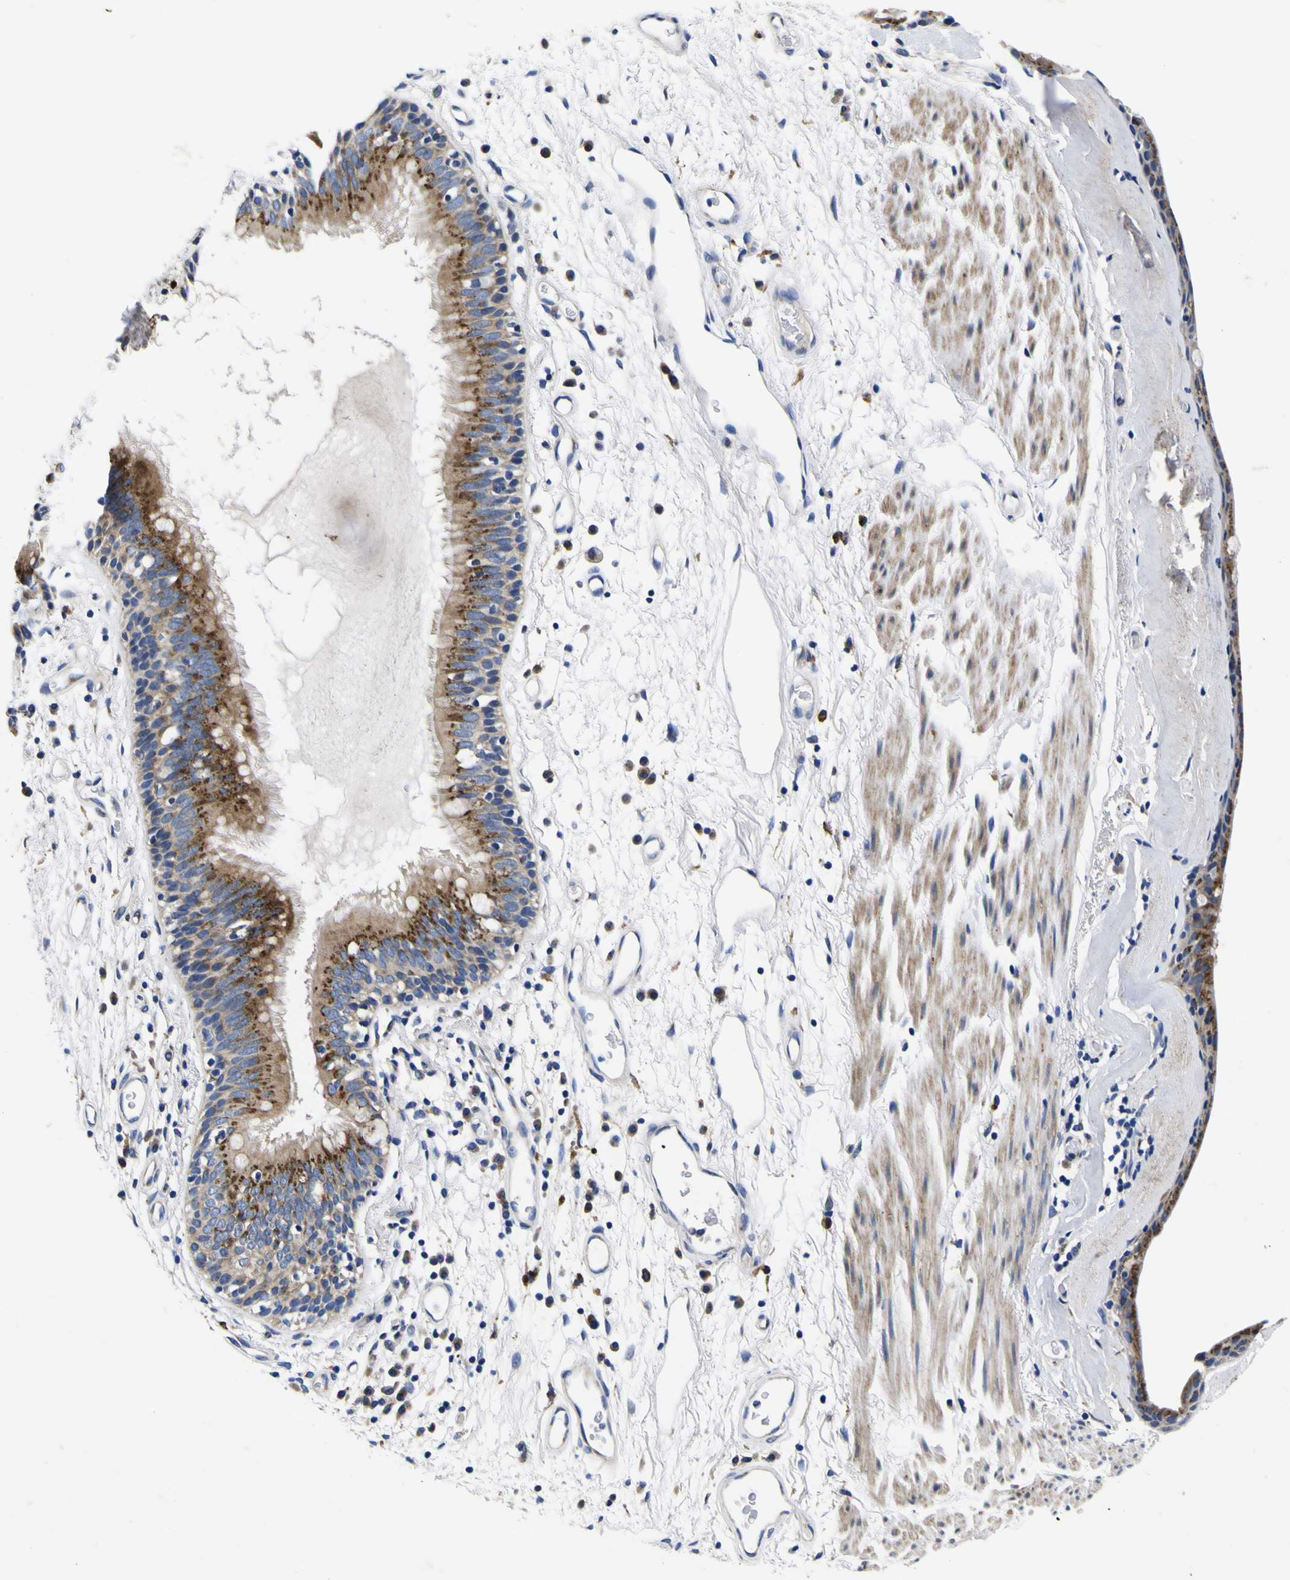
{"staining": {"intensity": "strong", "quantity": ">75%", "location": "cytoplasmic/membranous"}, "tissue": "bronchus", "cell_type": "Respiratory epithelial cells", "image_type": "normal", "snomed": [{"axis": "morphology", "description": "Normal tissue, NOS"}, {"axis": "topography", "description": "Bronchus"}], "caption": "High-power microscopy captured an immunohistochemistry (IHC) photomicrograph of normal bronchus, revealing strong cytoplasmic/membranous positivity in approximately >75% of respiratory epithelial cells.", "gene": "COA1", "patient": {"sex": "male", "age": 70}}